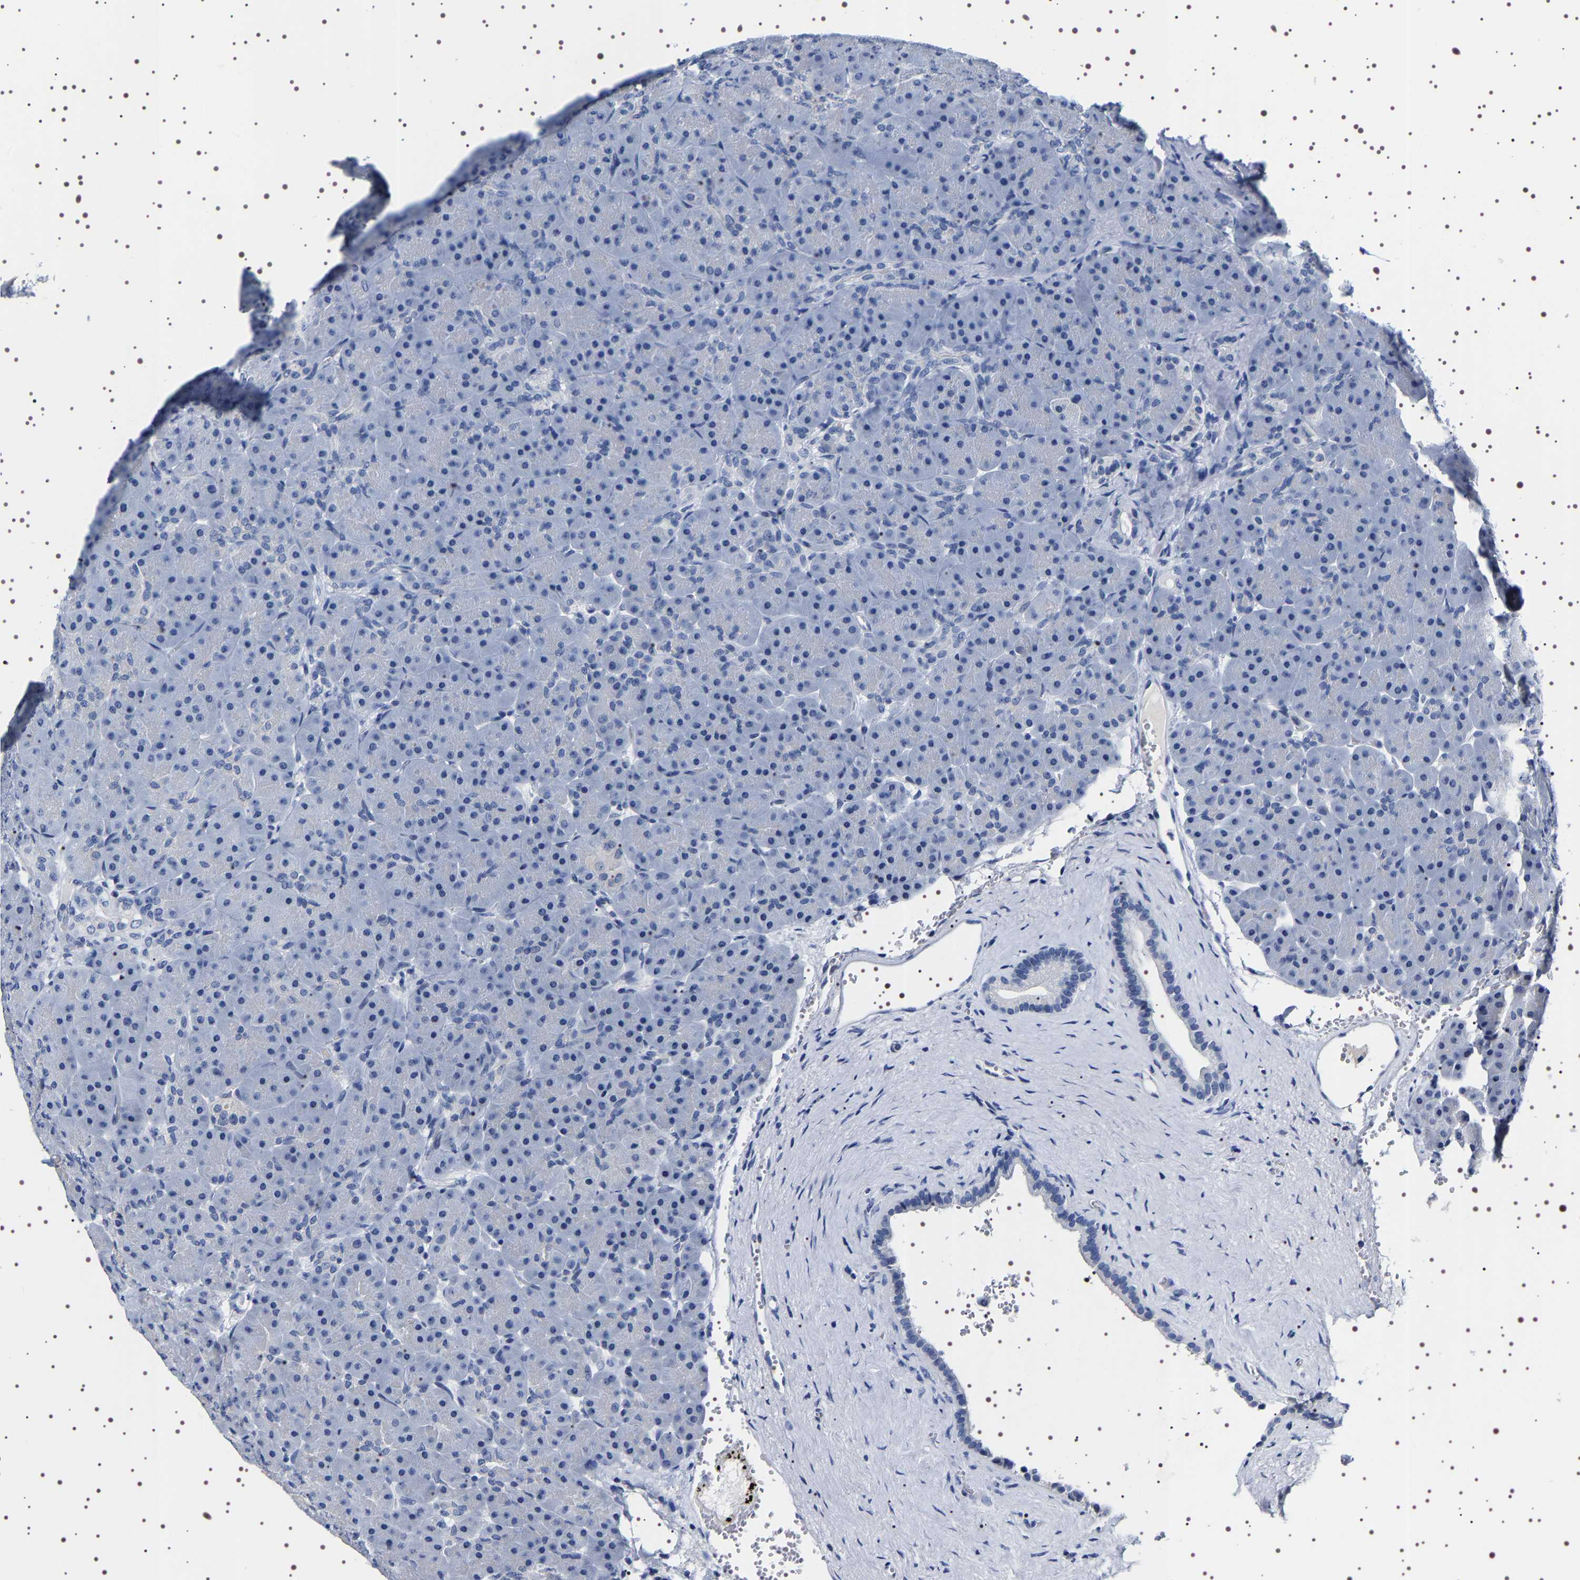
{"staining": {"intensity": "negative", "quantity": "none", "location": "none"}, "tissue": "pancreas", "cell_type": "Exocrine glandular cells", "image_type": "normal", "snomed": [{"axis": "morphology", "description": "Normal tissue, NOS"}, {"axis": "topography", "description": "Pancreas"}], "caption": "Immunohistochemical staining of benign human pancreas demonstrates no significant positivity in exocrine glandular cells. (DAB (3,3'-diaminobenzidine) immunohistochemistry (IHC) visualized using brightfield microscopy, high magnification).", "gene": "UBQLN3", "patient": {"sex": "male", "age": 66}}